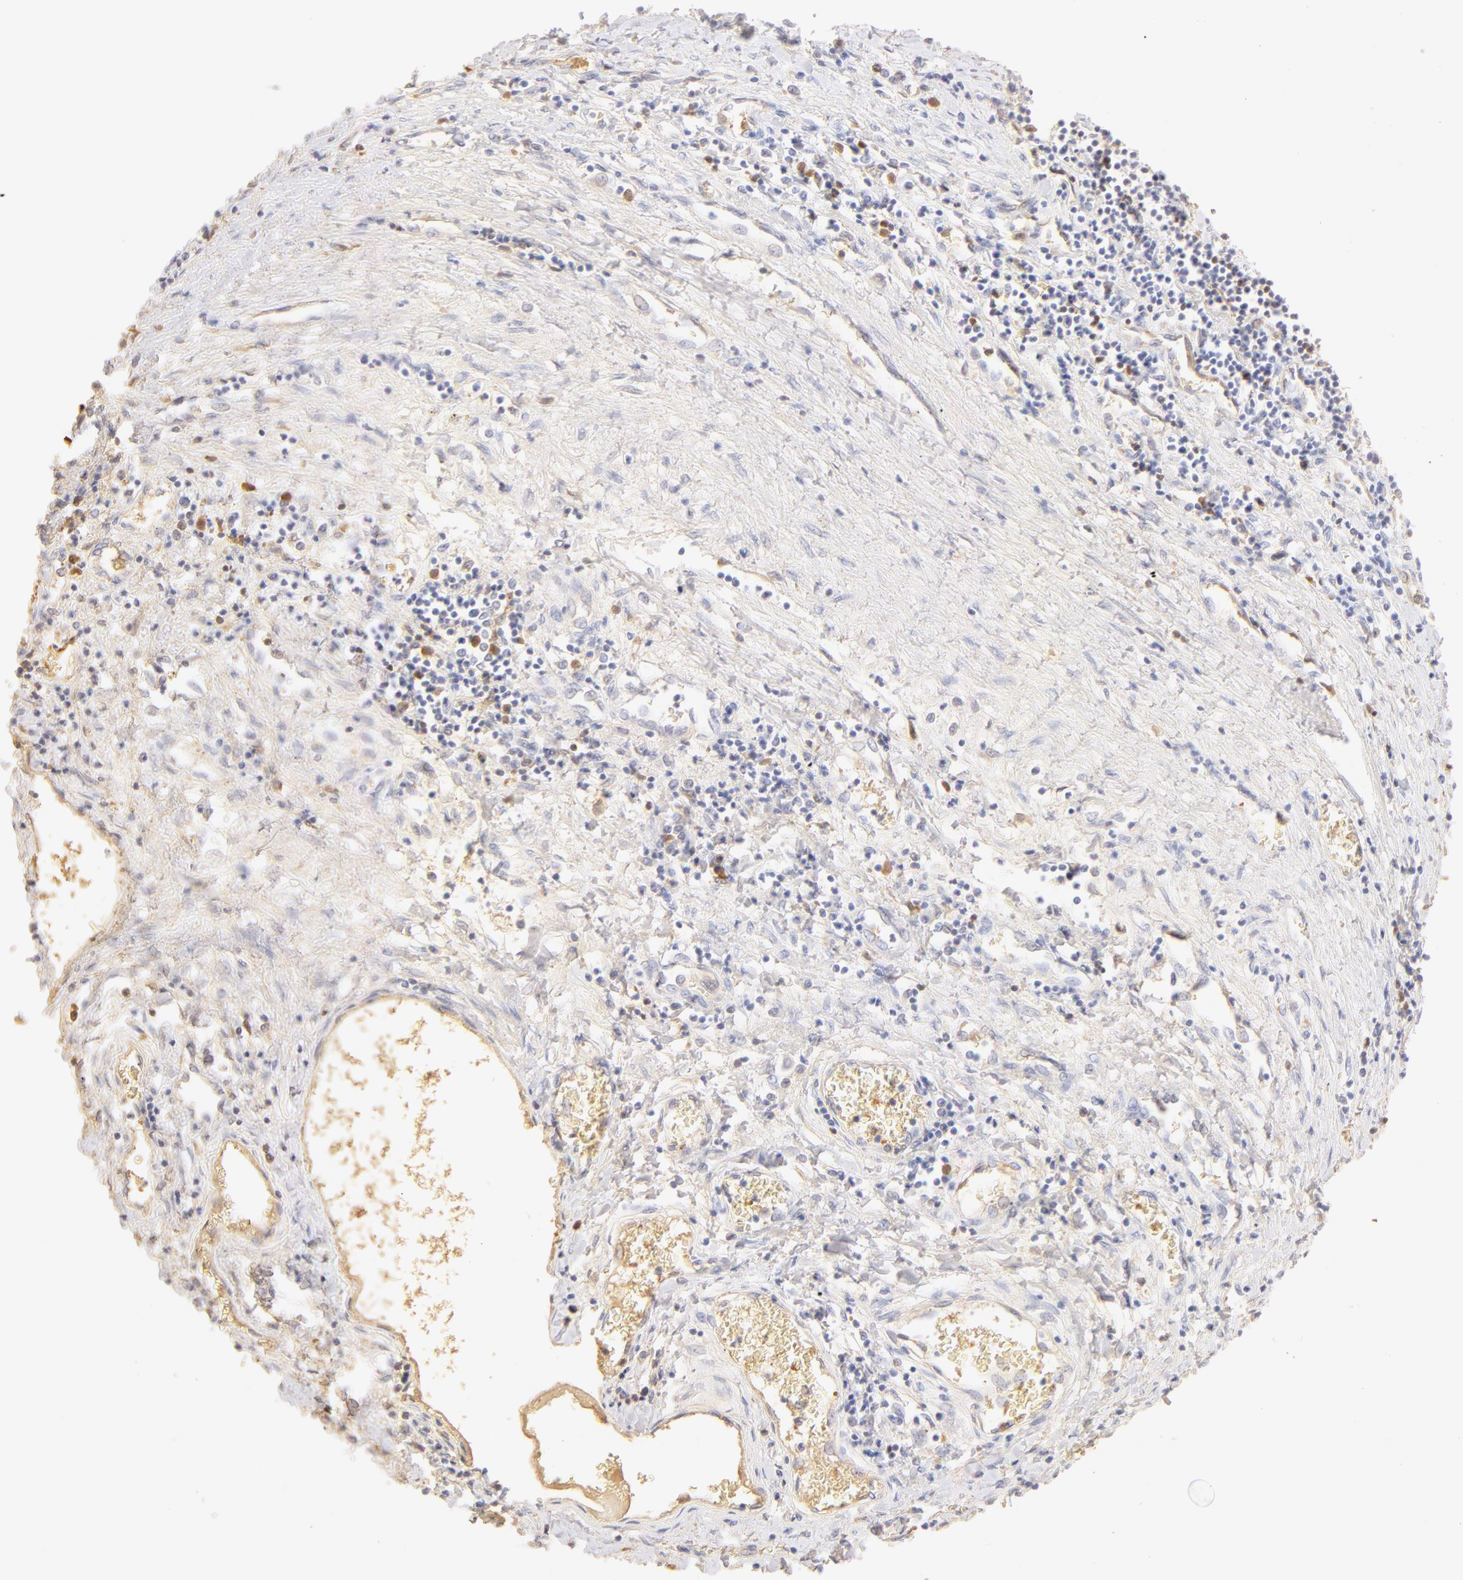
{"staining": {"intensity": "negative", "quantity": "none", "location": "none"}, "tissue": "liver cancer", "cell_type": "Tumor cells", "image_type": "cancer", "snomed": [{"axis": "morphology", "description": "Carcinoma, Hepatocellular, NOS"}, {"axis": "topography", "description": "Liver"}], "caption": "A high-resolution micrograph shows immunohistochemistry (IHC) staining of liver hepatocellular carcinoma, which demonstrates no significant expression in tumor cells. (Immunohistochemistry, brightfield microscopy, high magnification).", "gene": "CA2", "patient": {"sex": "male", "age": 24}}